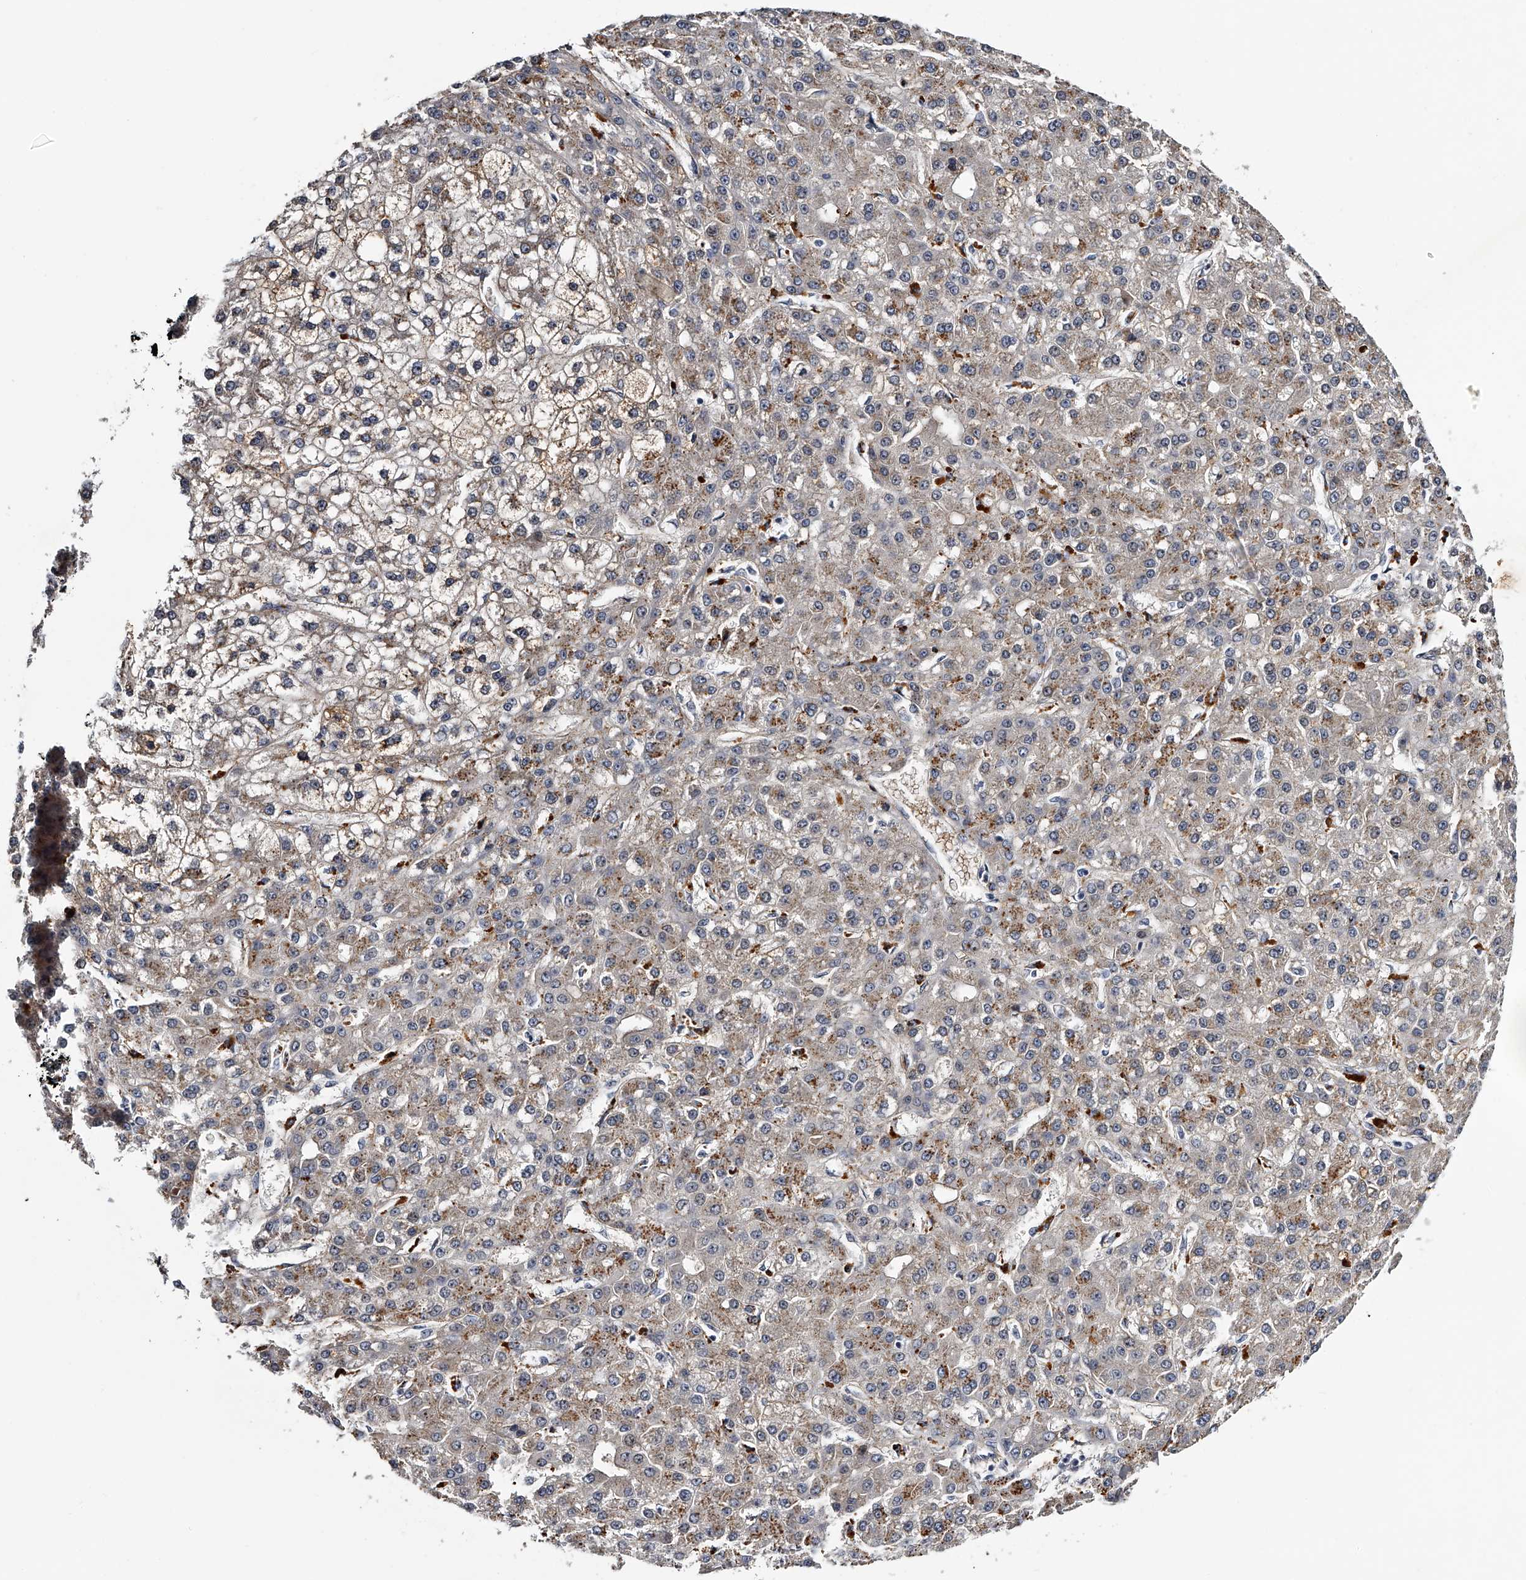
{"staining": {"intensity": "weak", "quantity": "<25%", "location": "cytoplasmic/membranous"}, "tissue": "liver cancer", "cell_type": "Tumor cells", "image_type": "cancer", "snomed": [{"axis": "morphology", "description": "Carcinoma, Hepatocellular, NOS"}, {"axis": "topography", "description": "Liver"}], "caption": "There is no significant expression in tumor cells of liver cancer.", "gene": "MDN1", "patient": {"sex": "male", "age": 67}}